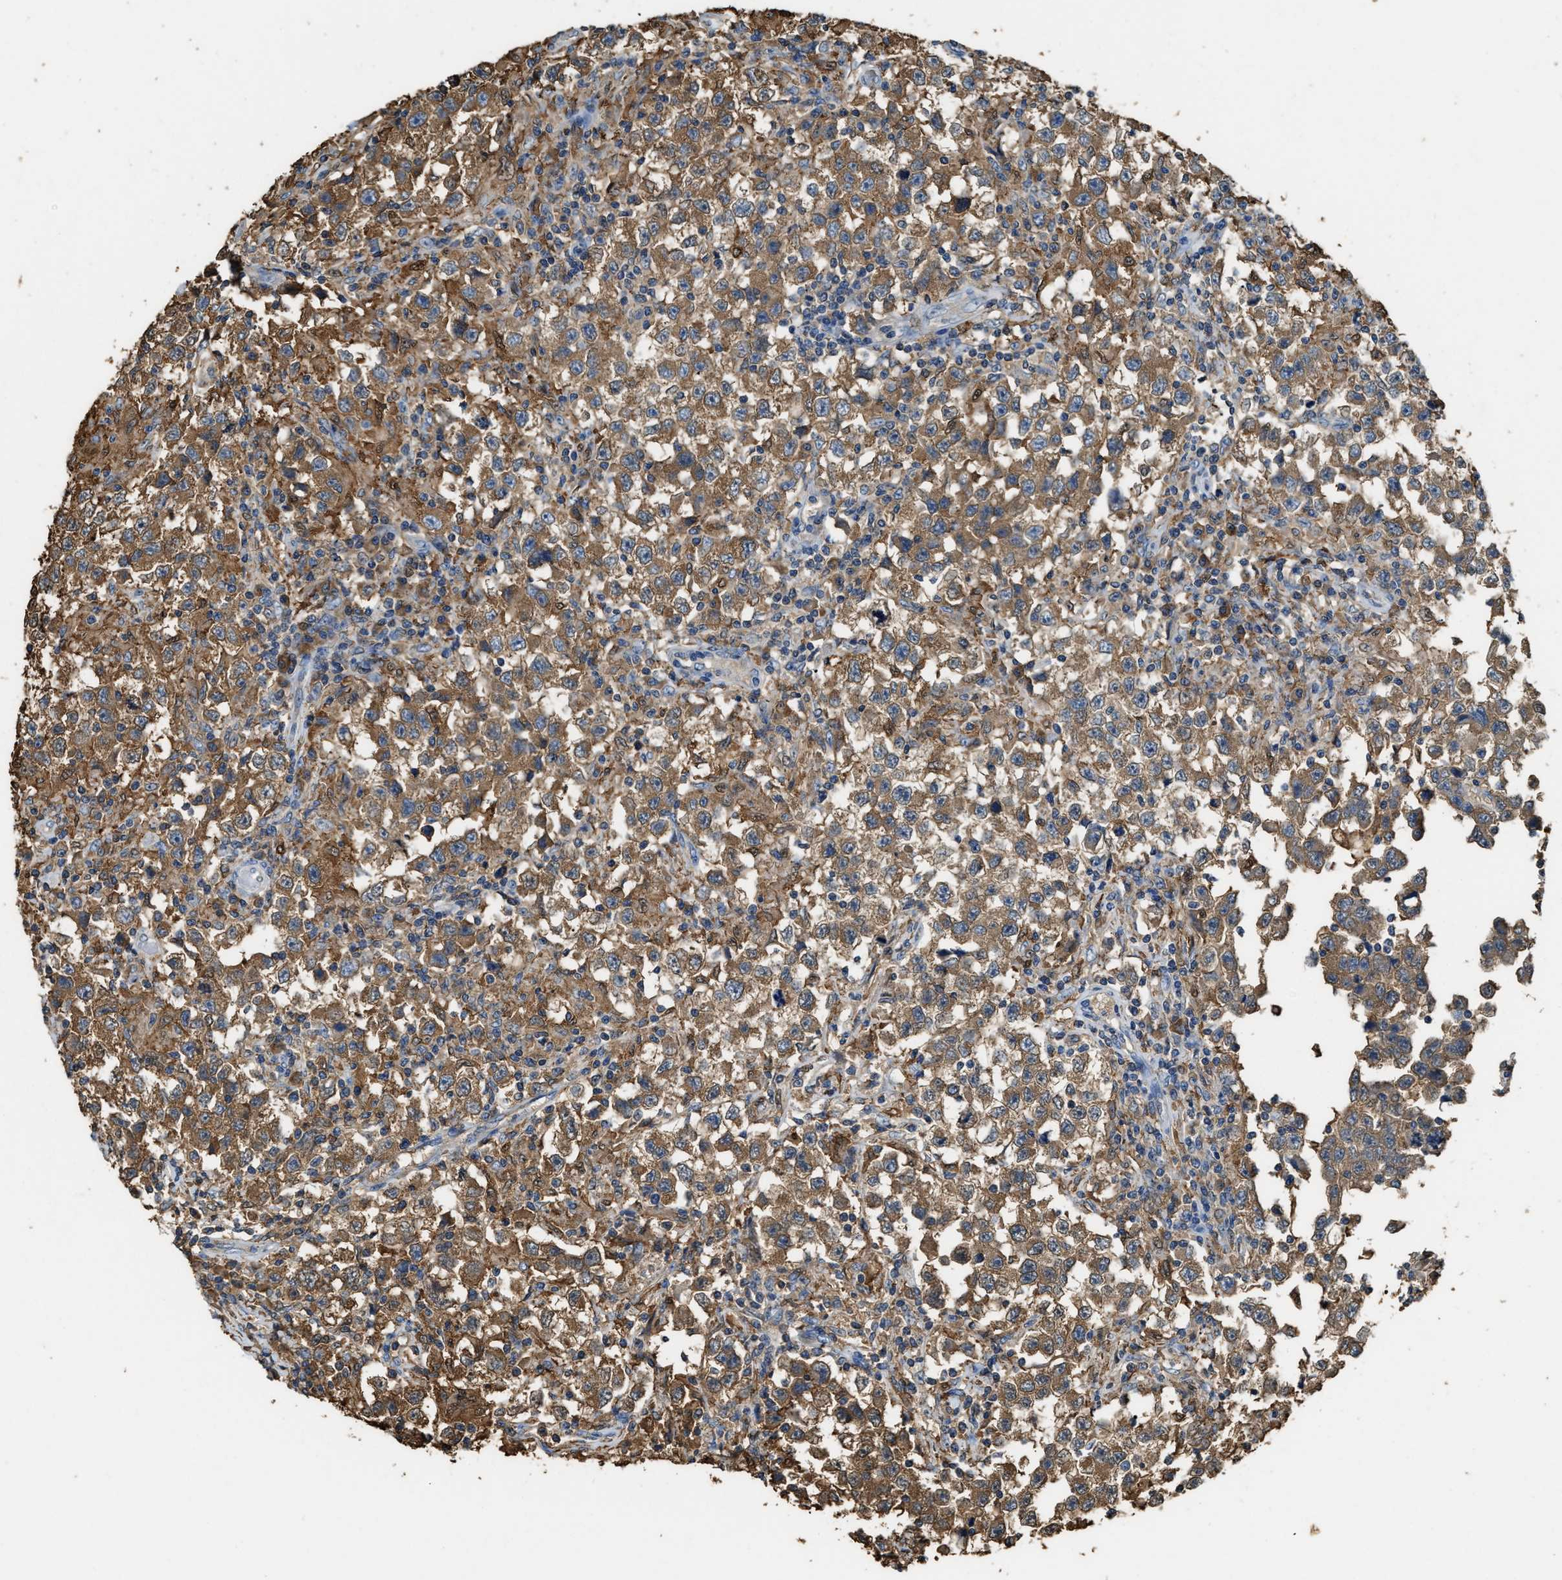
{"staining": {"intensity": "moderate", "quantity": ">75%", "location": "cytoplasmic/membranous"}, "tissue": "testis cancer", "cell_type": "Tumor cells", "image_type": "cancer", "snomed": [{"axis": "morphology", "description": "Carcinoma, Embryonal, NOS"}, {"axis": "topography", "description": "Testis"}], "caption": "Embryonal carcinoma (testis) stained with DAB immunohistochemistry reveals medium levels of moderate cytoplasmic/membranous staining in approximately >75% of tumor cells. (DAB (3,3'-diaminobenzidine) IHC, brown staining for protein, blue staining for nuclei).", "gene": "GCN1", "patient": {"sex": "male", "age": 21}}